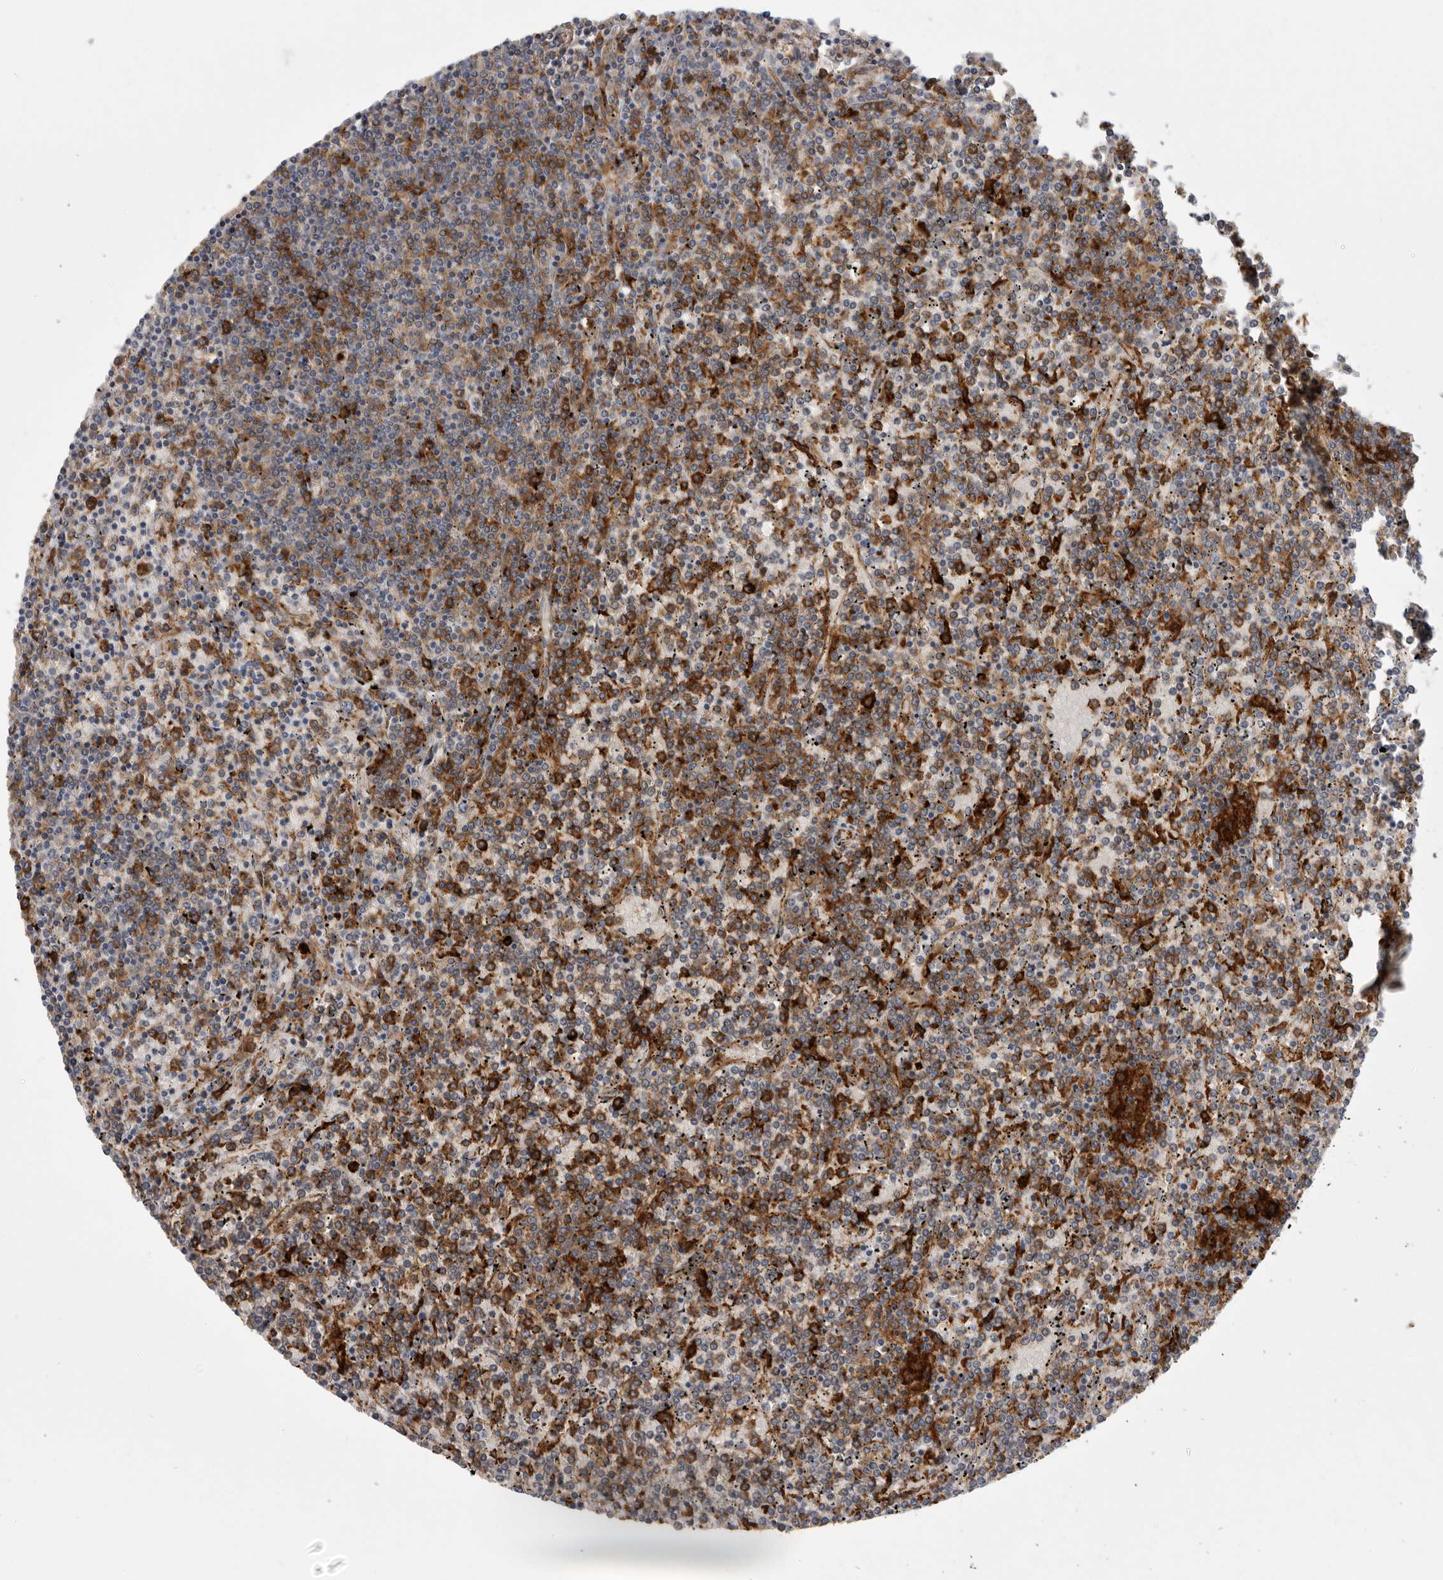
{"staining": {"intensity": "moderate", "quantity": "25%-75%", "location": "cytoplasmic/membranous"}, "tissue": "lymphoma", "cell_type": "Tumor cells", "image_type": "cancer", "snomed": [{"axis": "morphology", "description": "Malignant lymphoma, non-Hodgkin's type, Low grade"}, {"axis": "topography", "description": "Spleen"}], "caption": "A high-resolution micrograph shows IHC staining of lymphoma, which exhibits moderate cytoplasmic/membranous expression in about 25%-75% of tumor cells.", "gene": "SIGLEC10", "patient": {"sex": "female", "age": 19}}